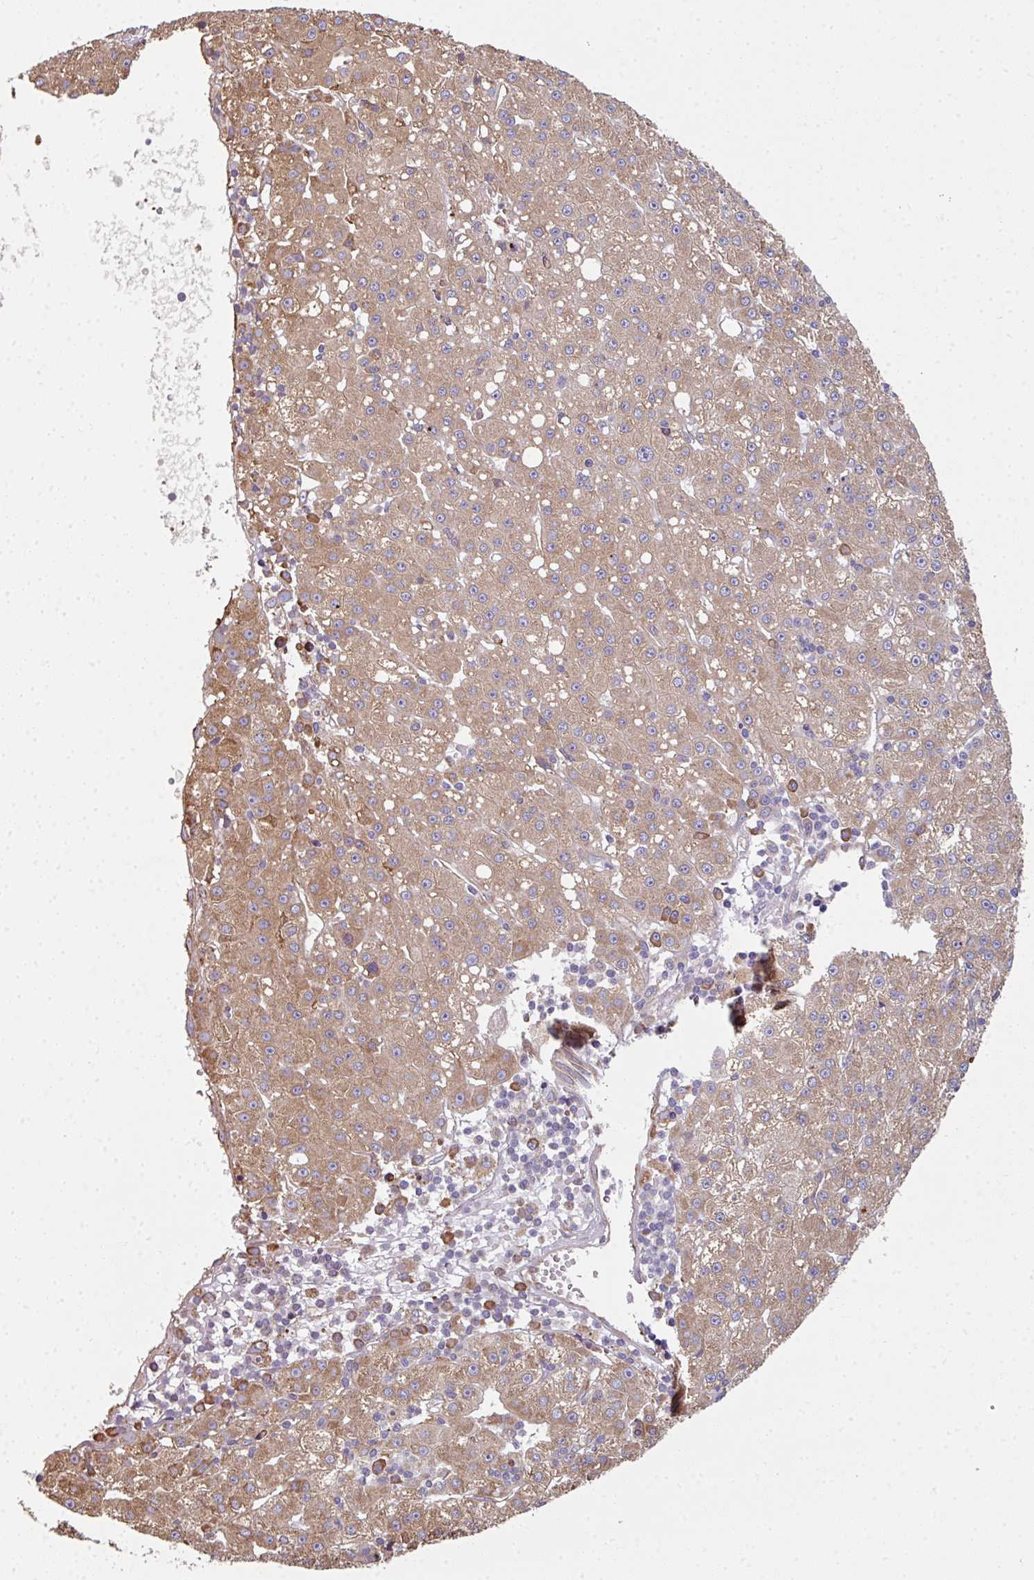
{"staining": {"intensity": "moderate", "quantity": ">75%", "location": "cytoplasmic/membranous"}, "tissue": "liver cancer", "cell_type": "Tumor cells", "image_type": "cancer", "snomed": [{"axis": "morphology", "description": "Carcinoma, Hepatocellular, NOS"}, {"axis": "topography", "description": "Liver"}], "caption": "Protein expression analysis of liver hepatocellular carcinoma shows moderate cytoplasmic/membranous staining in approximately >75% of tumor cells.", "gene": "FAT4", "patient": {"sex": "male", "age": 76}}